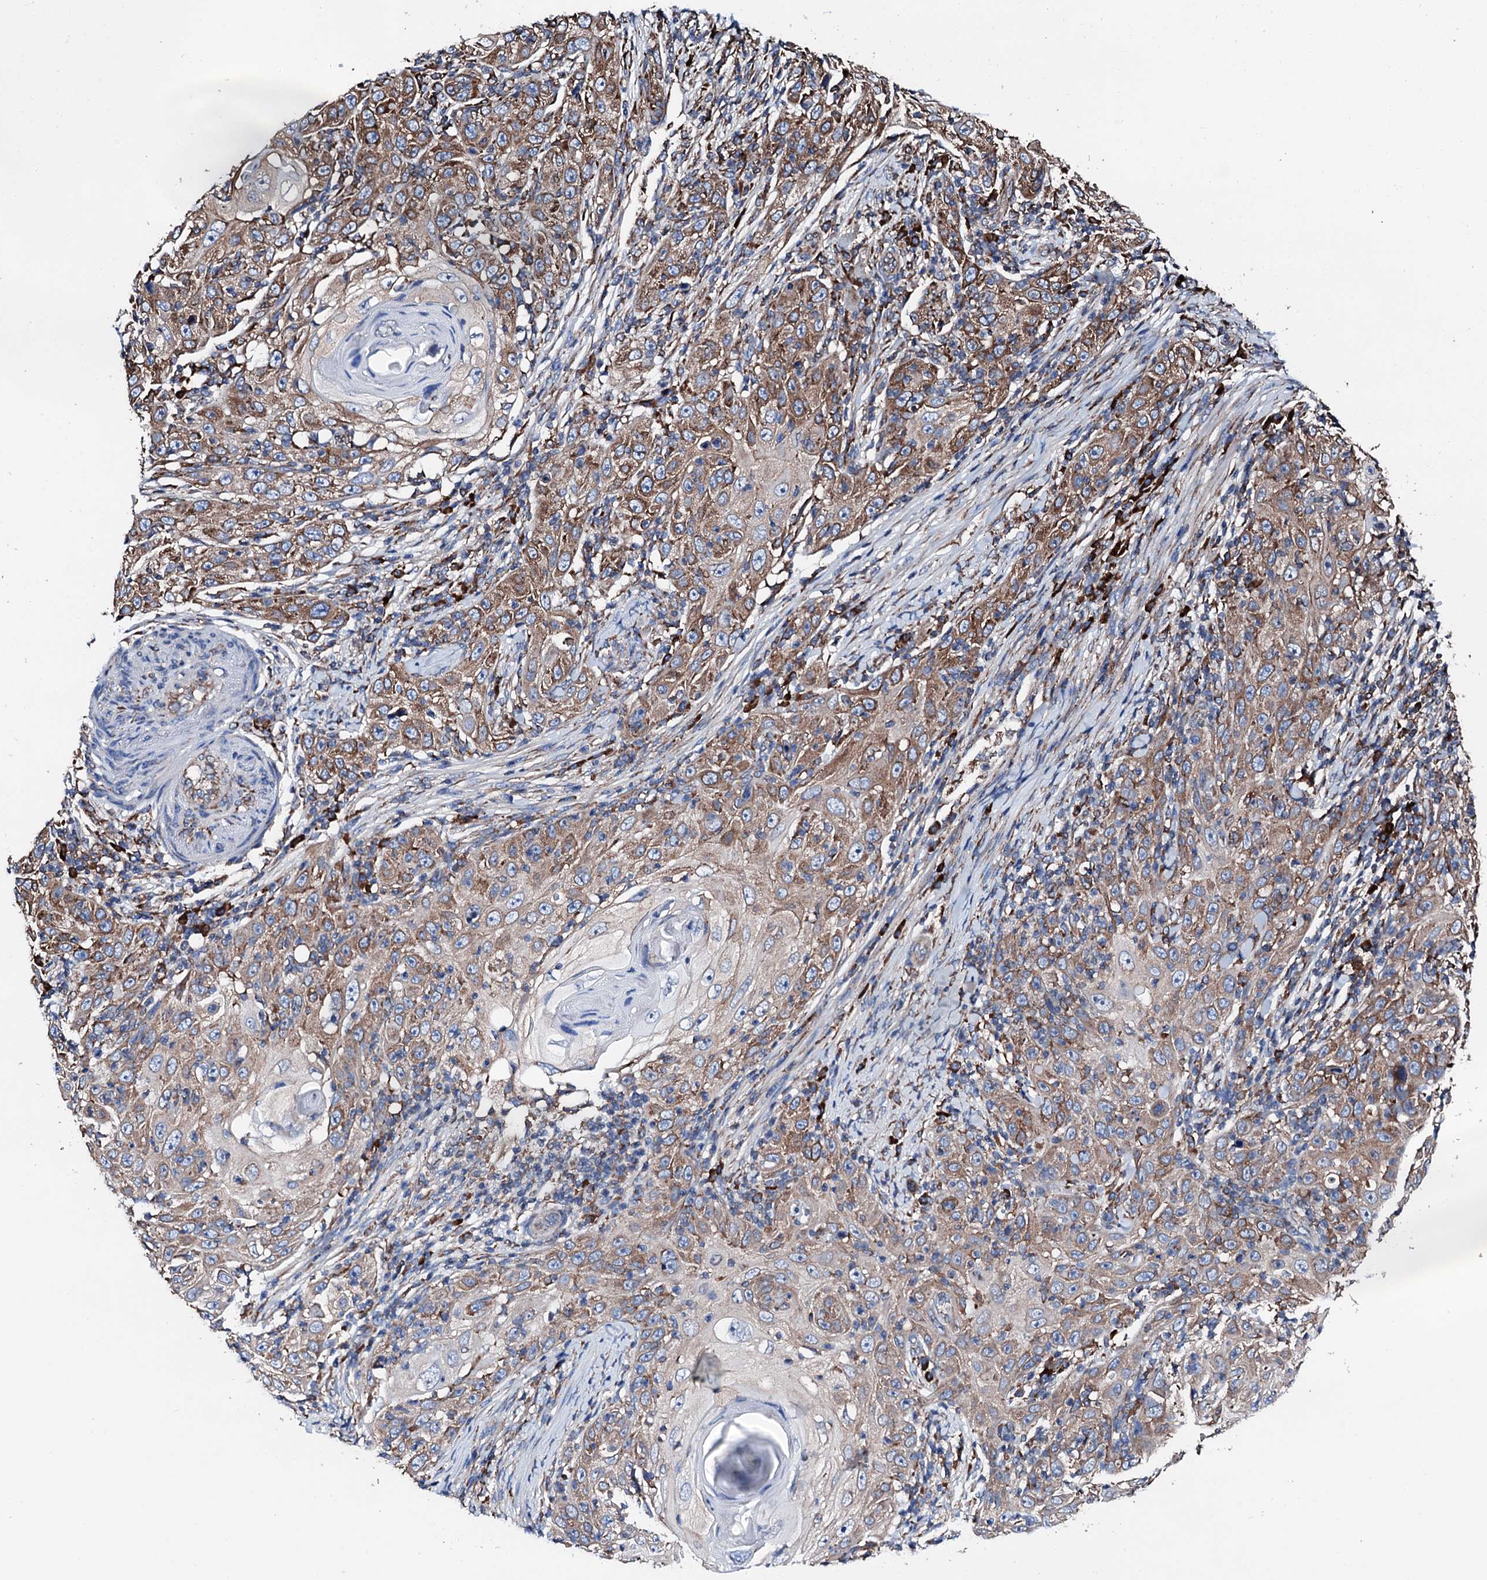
{"staining": {"intensity": "moderate", "quantity": ">75%", "location": "cytoplasmic/membranous"}, "tissue": "skin cancer", "cell_type": "Tumor cells", "image_type": "cancer", "snomed": [{"axis": "morphology", "description": "Squamous cell carcinoma, NOS"}, {"axis": "topography", "description": "Skin"}], "caption": "Immunohistochemistry (IHC) (DAB (3,3'-diaminobenzidine)) staining of human skin cancer displays moderate cytoplasmic/membranous protein positivity in approximately >75% of tumor cells.", "gene": "AMDHD1", "patient": {"sex": "female", "age": 88}}